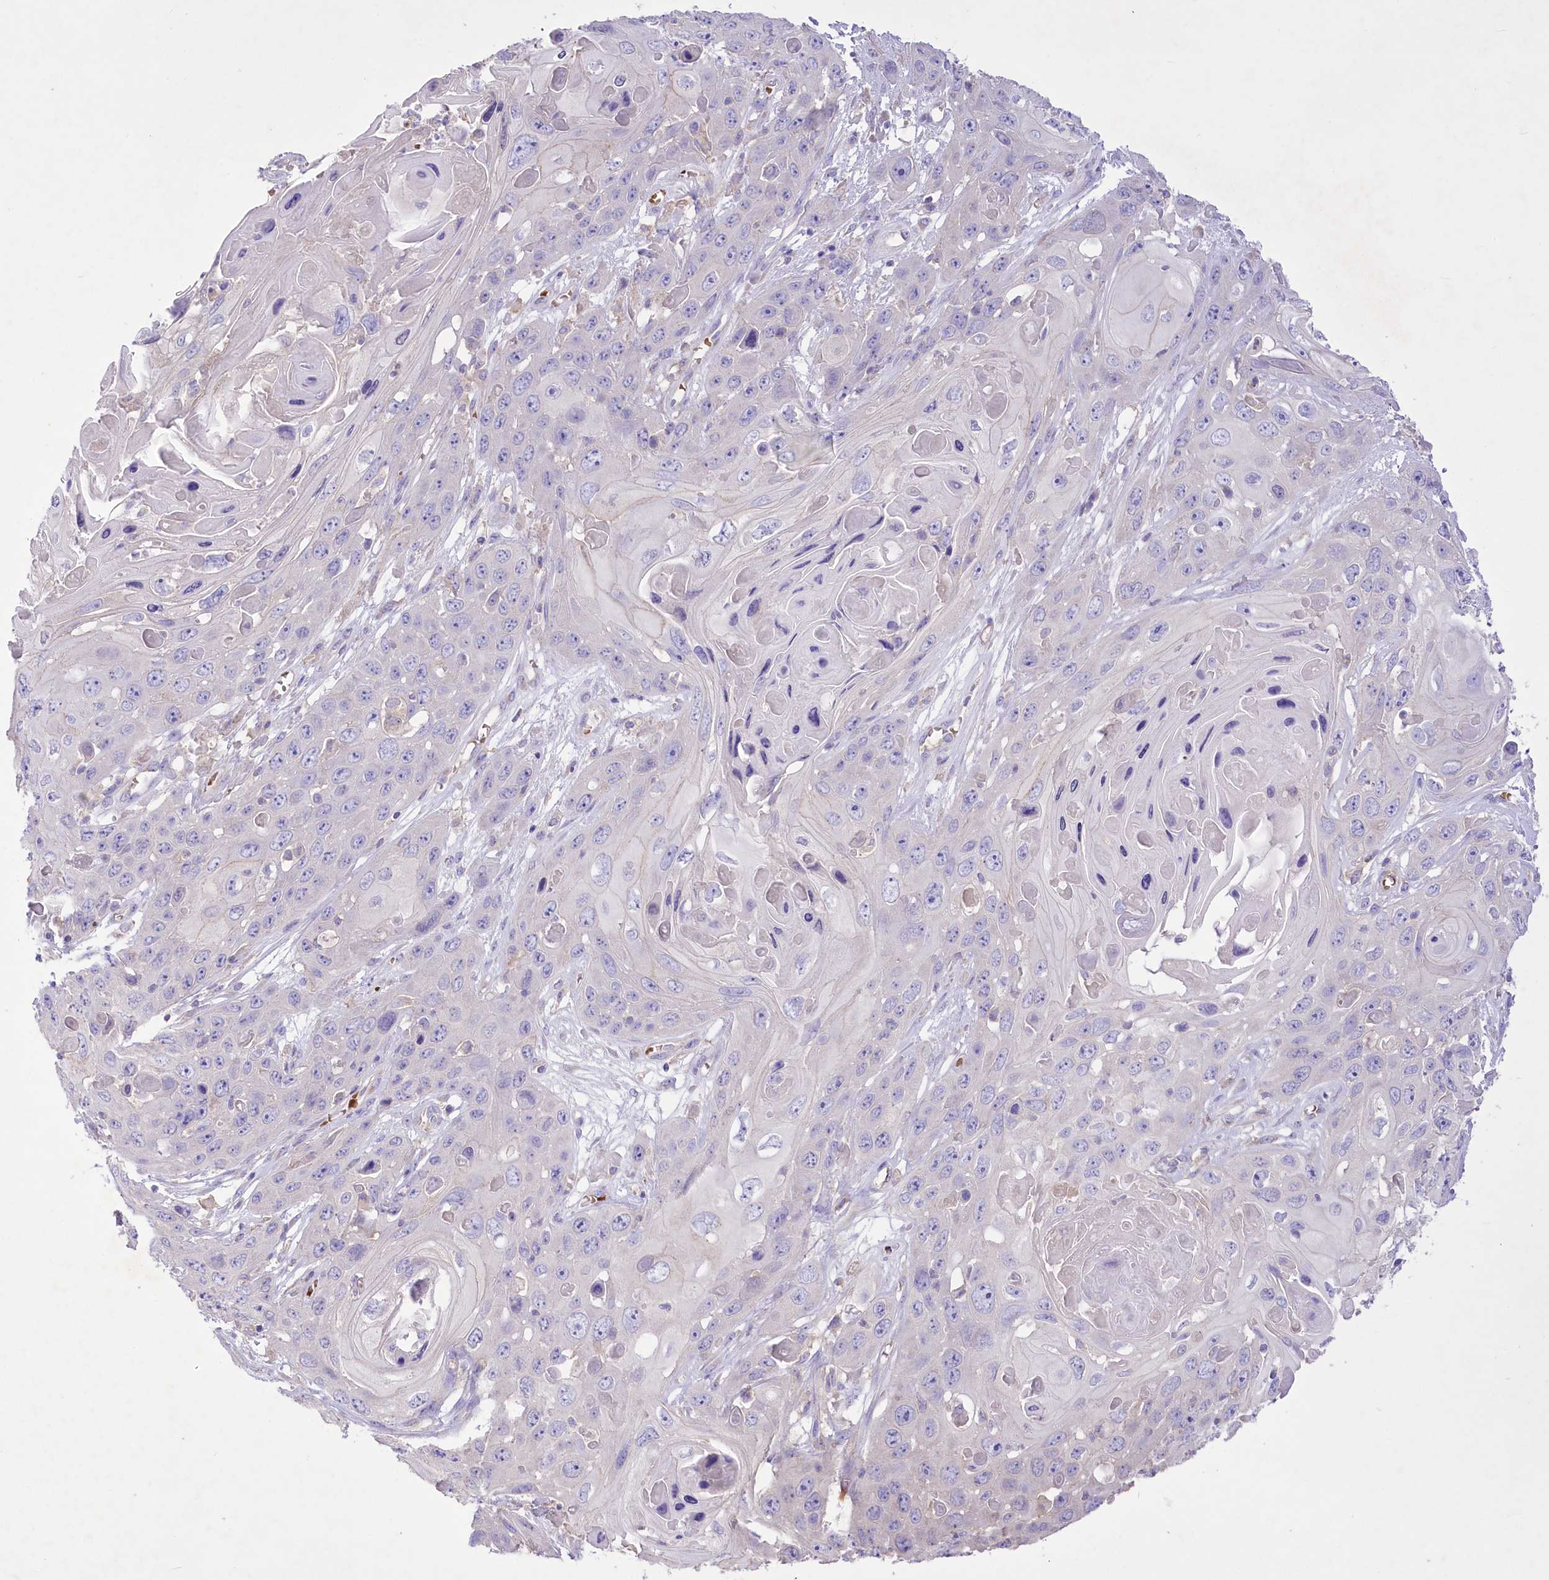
{"staining": {"intensity": "negative", "quantity": "none", "location": "none"}, "tissue": "skin cancer", "cell_type": "Tumor cells", "image_type": "cancer", "snomed": [{"axis": "morphology", "description": "Squamous cell carcinoma, NOS"}, {"axis": "topography", "description": "Skin"}], "caption": "The micrograph exhibits no significant staining in tumor cells of squamous cell carcinoma (skin). The staining is performed using DAB brown chromogen with nuclei counter-stained in using hematoxylin.", "gene": "PRSS53", "patient": {"sex": "male", "age": 55}}